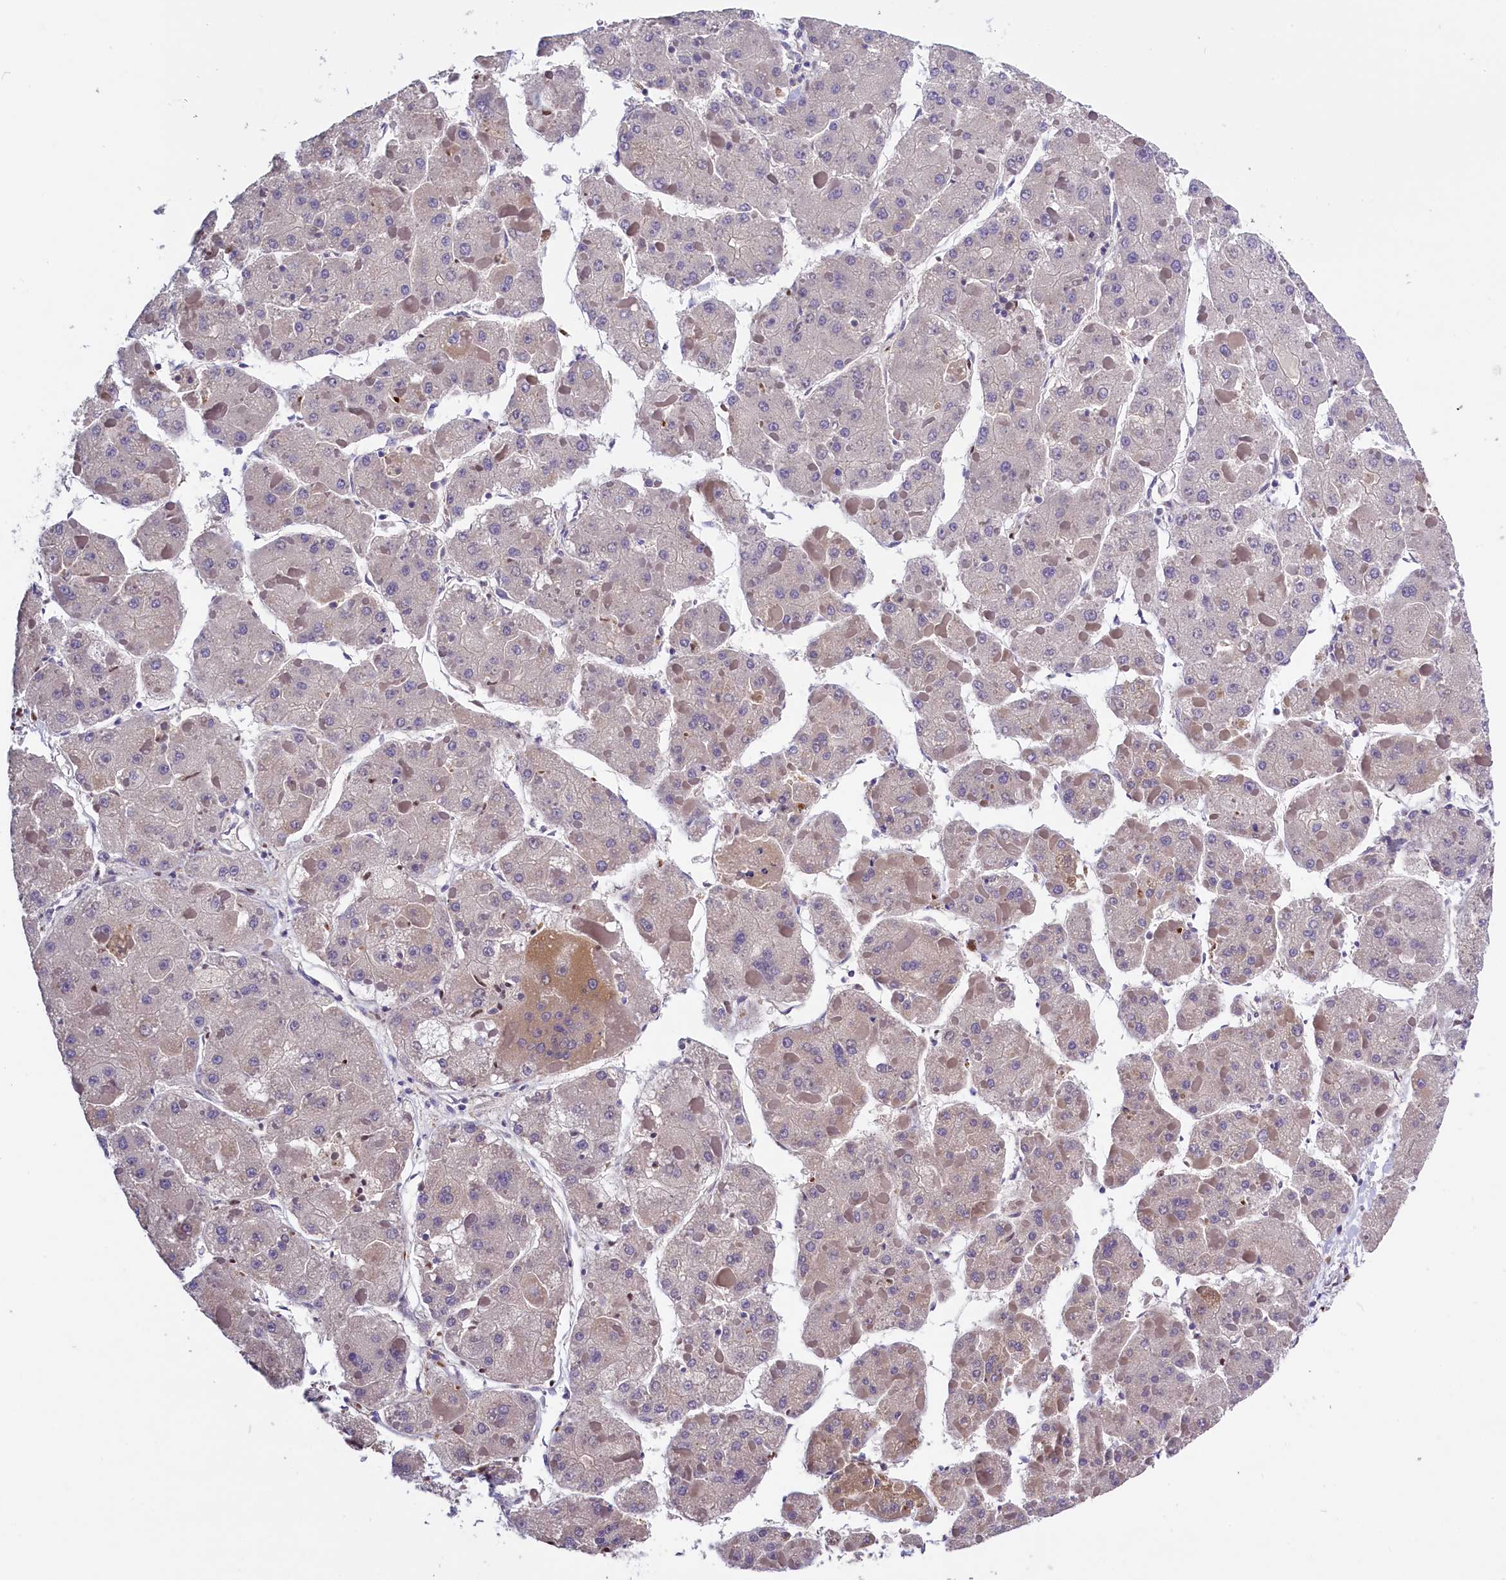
{"staining": {"intensity": "negative", "quantity": "none", "location": "none"}, "tissue": "liver cancer", "cell_type": "Tumor cells", "image_type": "cancer", "snomed": [{"axis": "morphology", "description": "Carcinoma, Hepatocellular, NOS"}, {"axis": "topography", "description": "Liver"}], "caption": "This is a photomicrograph of IHC staining of hepatocellular carcinoma (liver), which shows no expression in tumor cells.", "gene": "BTBD9", "patient": {"sex": "female", "age": 73}}